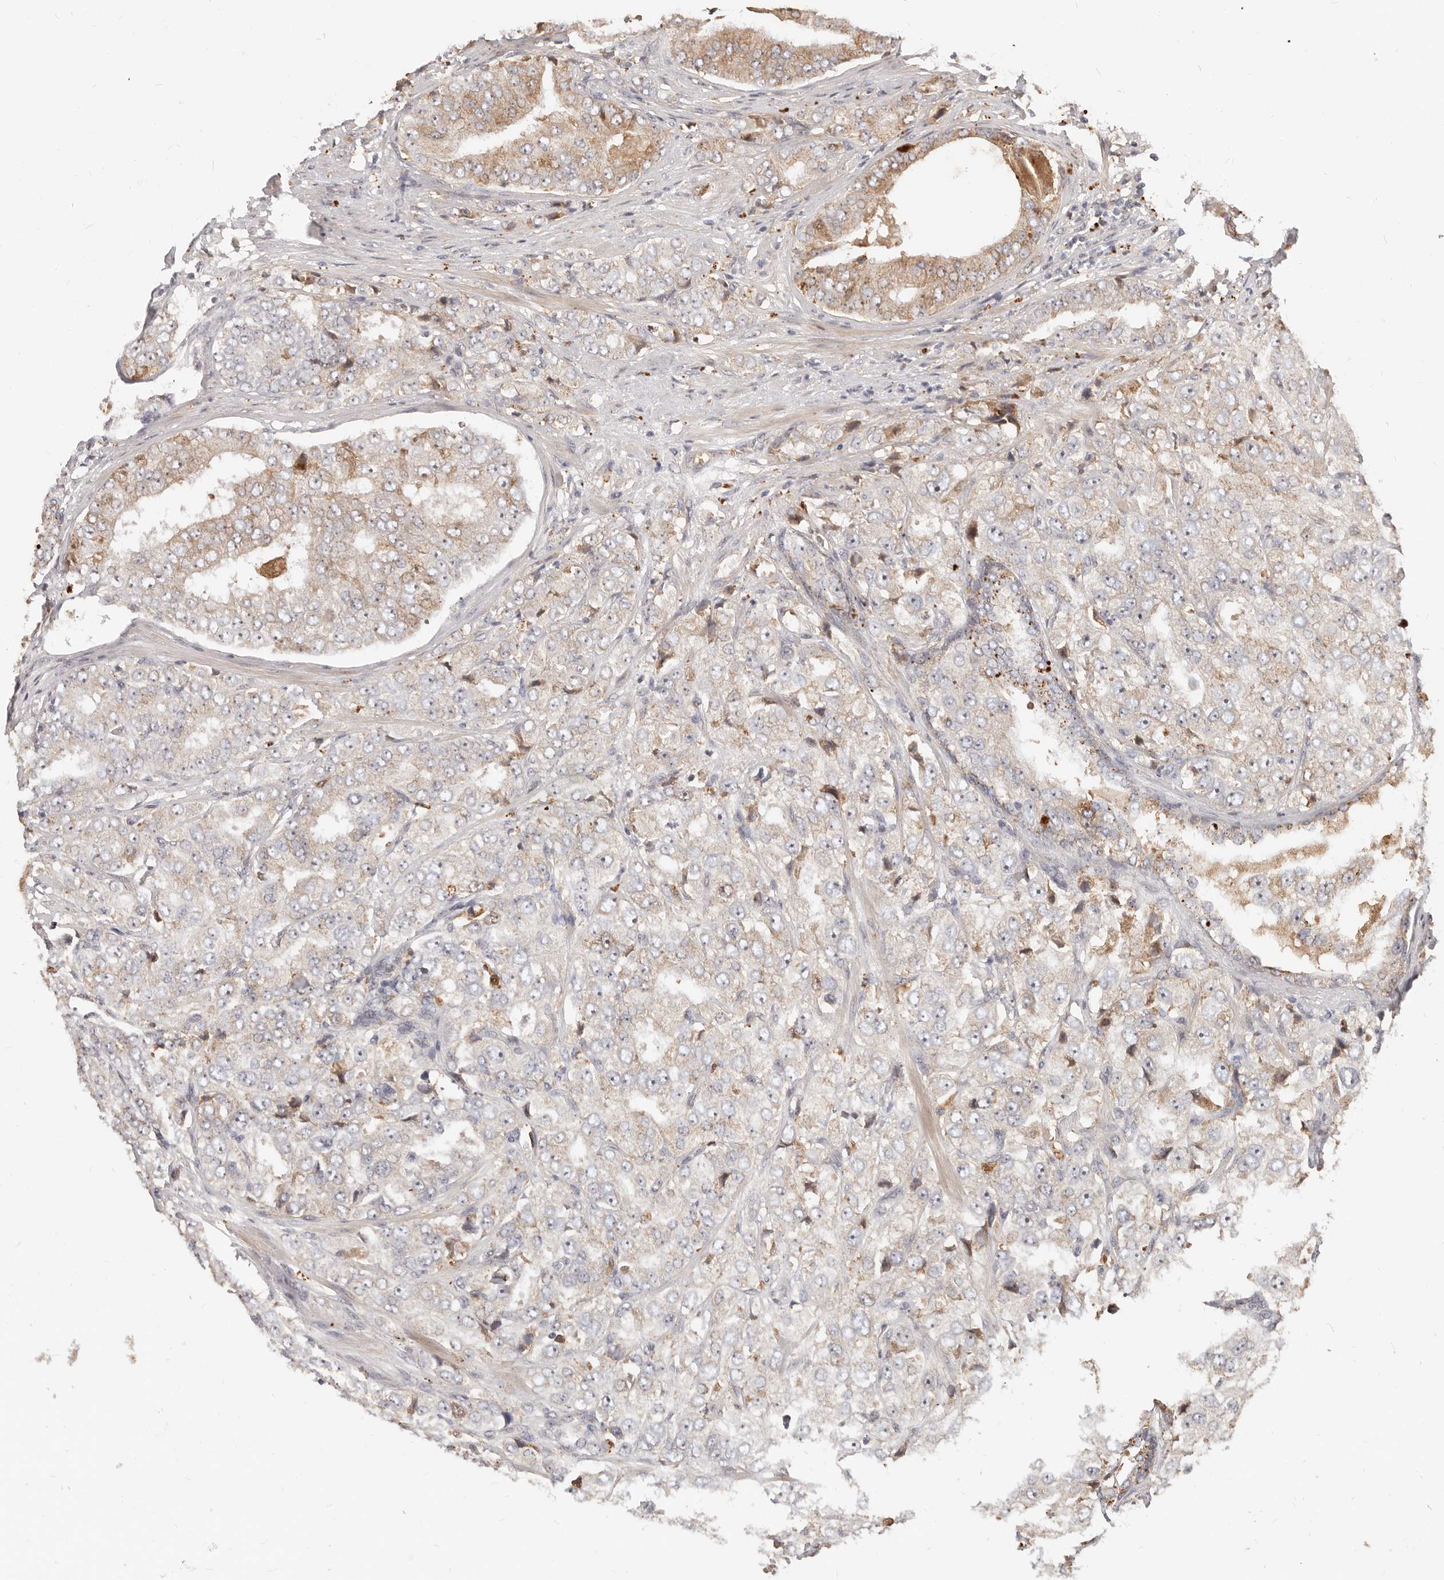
{"staining": {"intensity": "moderate", "quantity": "<25%", "location": "cytoplasmic/membranous"}, "tissue": "prostate cancer", "cell_type": "Tumor cells", "image_type": "cancer", "snomed": [{"axis": "morphology", "description": "Adenocarcinoma, High grade"}, {"axis": "topography", "description": "Prostate"}], "caption": "Prostate adenocarcinoma (high-grade) stained with IHC reveals moderate cytoplasmic/membranous staining in about <25% of tumor cells. The protein is shown in brown color, while the nuclei are stained blue.", "gene": "ZRANB1", "patient": {"sex": "male", "age": 58}}